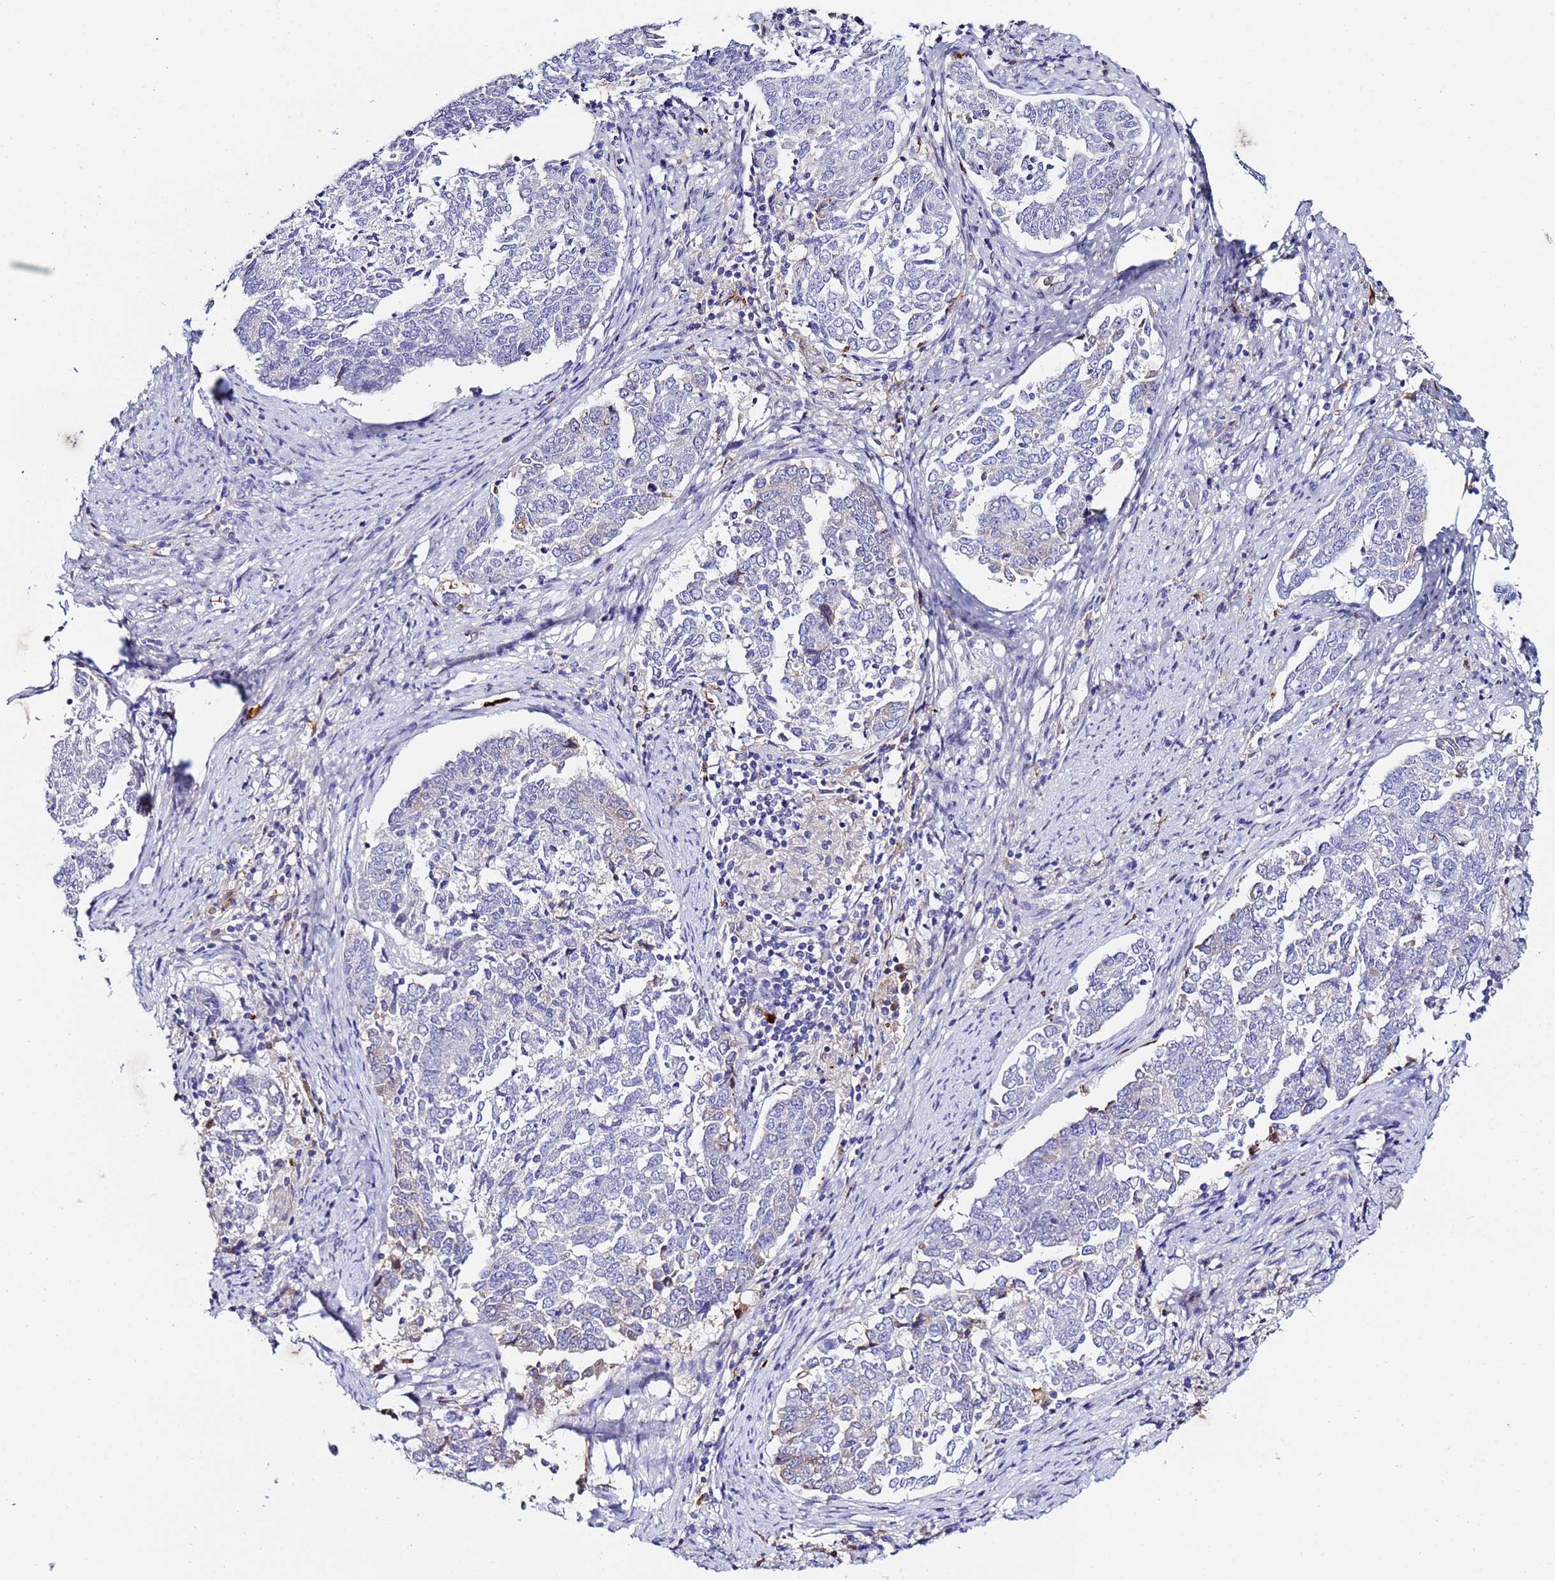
{"staining": {"intensity": "negative", "quantity": "none", "location": "none"}, "tissue": "endometrial cancer", "cell_type": "Tumor cells", "image_type": "cancer", "snomed": [{"axis": "morphology", "description": "Adenocarcinoma, NOS"}, {"axis": "topography", "description": "Endometrium"}], "caption": "IHC histopathology image of human adenocarcinoma (endometrial) stained for a protein (brown), which exhibits no staining in tumor cells.", "gene": "TUBAL3", "patient": {"sex": "female", "age": 80}}